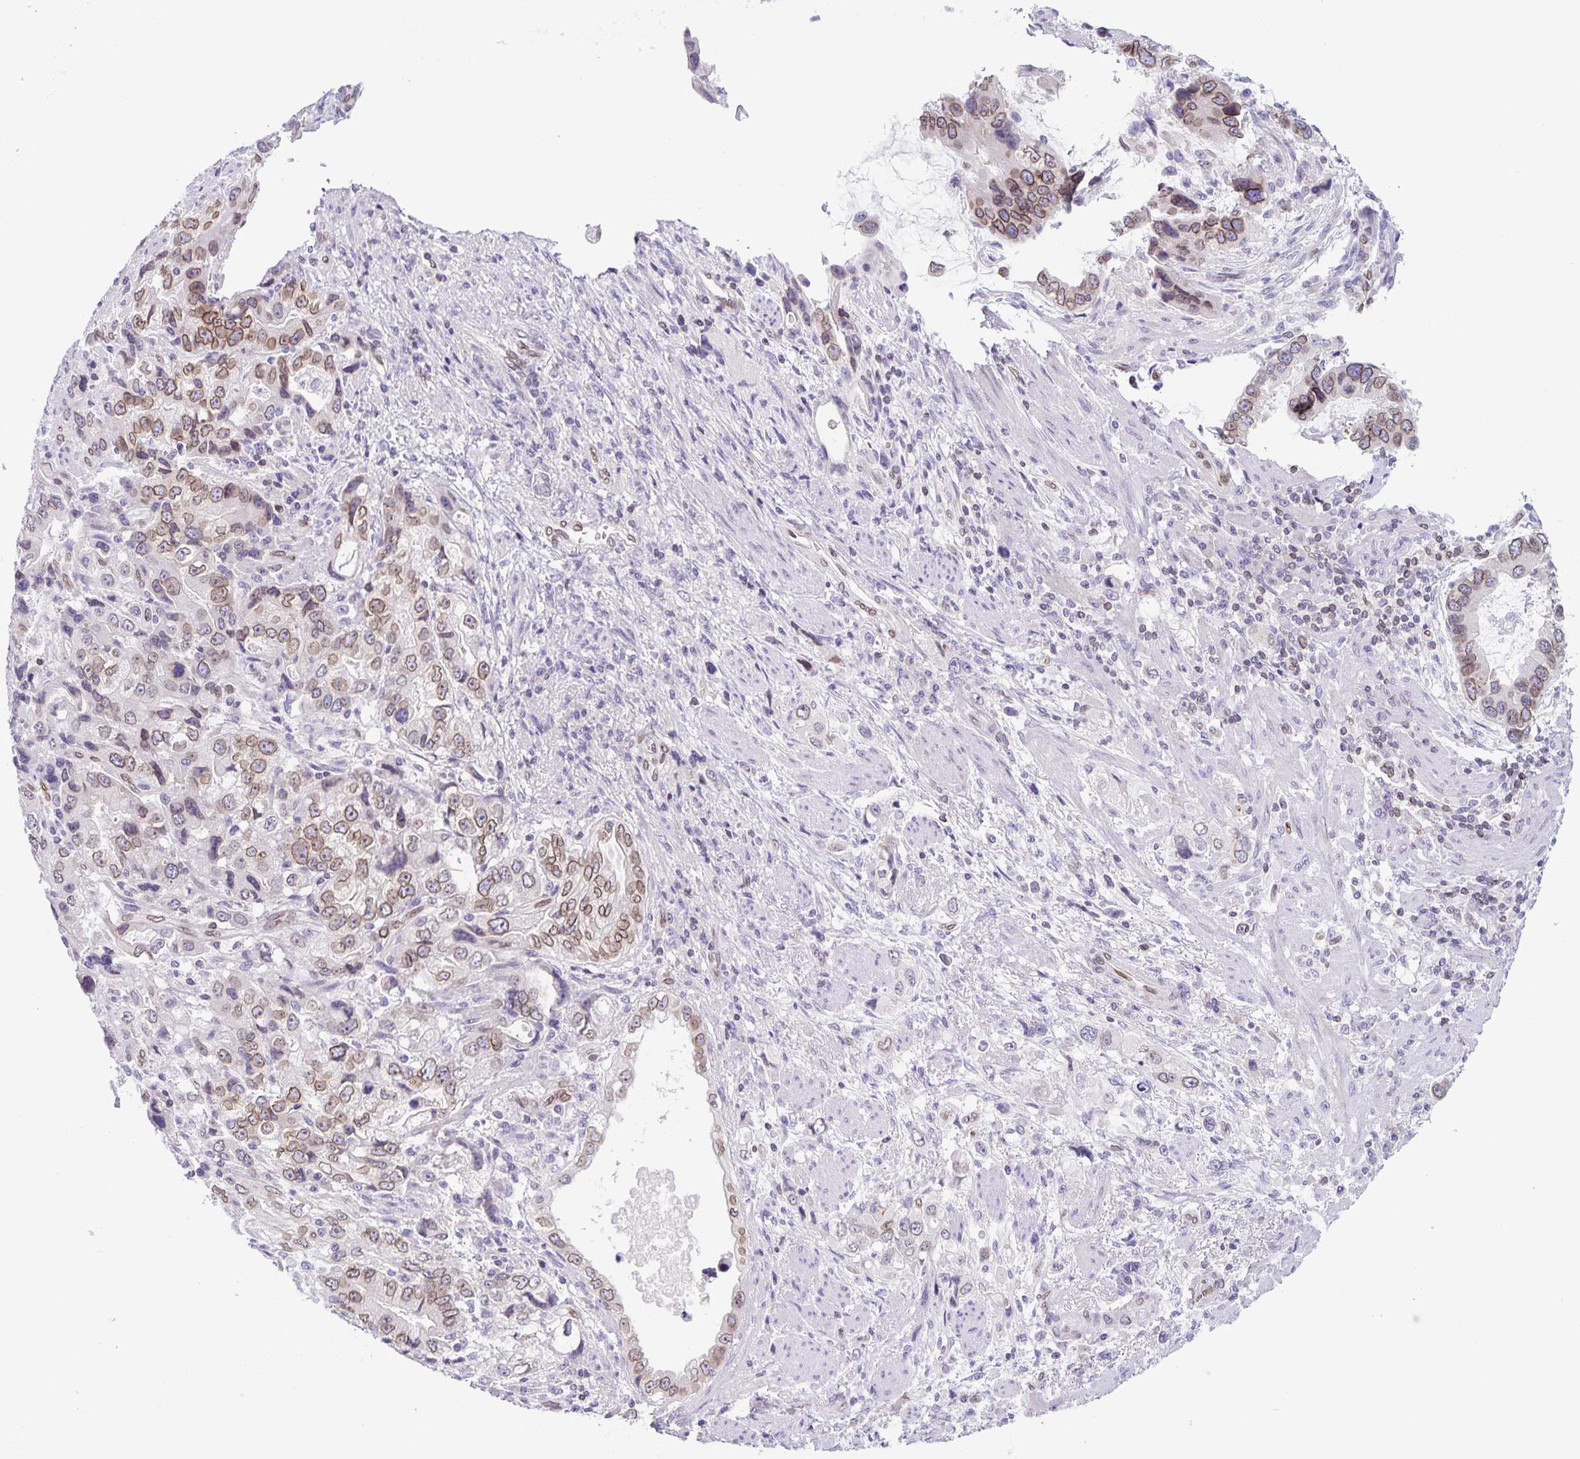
{"staining": {"intensity": "moderate", "quantity": ">75%", "location": "cytoplasmic/membranous,nuclear"}, "tissue": "stomach cancer", "cell_type": "Tumor cells", "image_type": "cancer", "snomed": [{"axis": "morphology", "description": "Adenocarcinoma, NOS"}, {"axis": "topography", "description": "Stomach, lower"}], "caption": "An IHC photomicrograph of tumor tissue is shown. Protein staining in brown highlights moderate cytoplasmic/membranous and nuclear positivity in stomach cancer (adenocarcinoma) within tumor cells. The staining was performed using DAB (3,3'-diaminobenzidine), with brown indicating positive protein expression. Nuclei are stained blue with hematoxylin.", "gene": "SYNE2", "patient": {"sex": "female", "age": 93}}